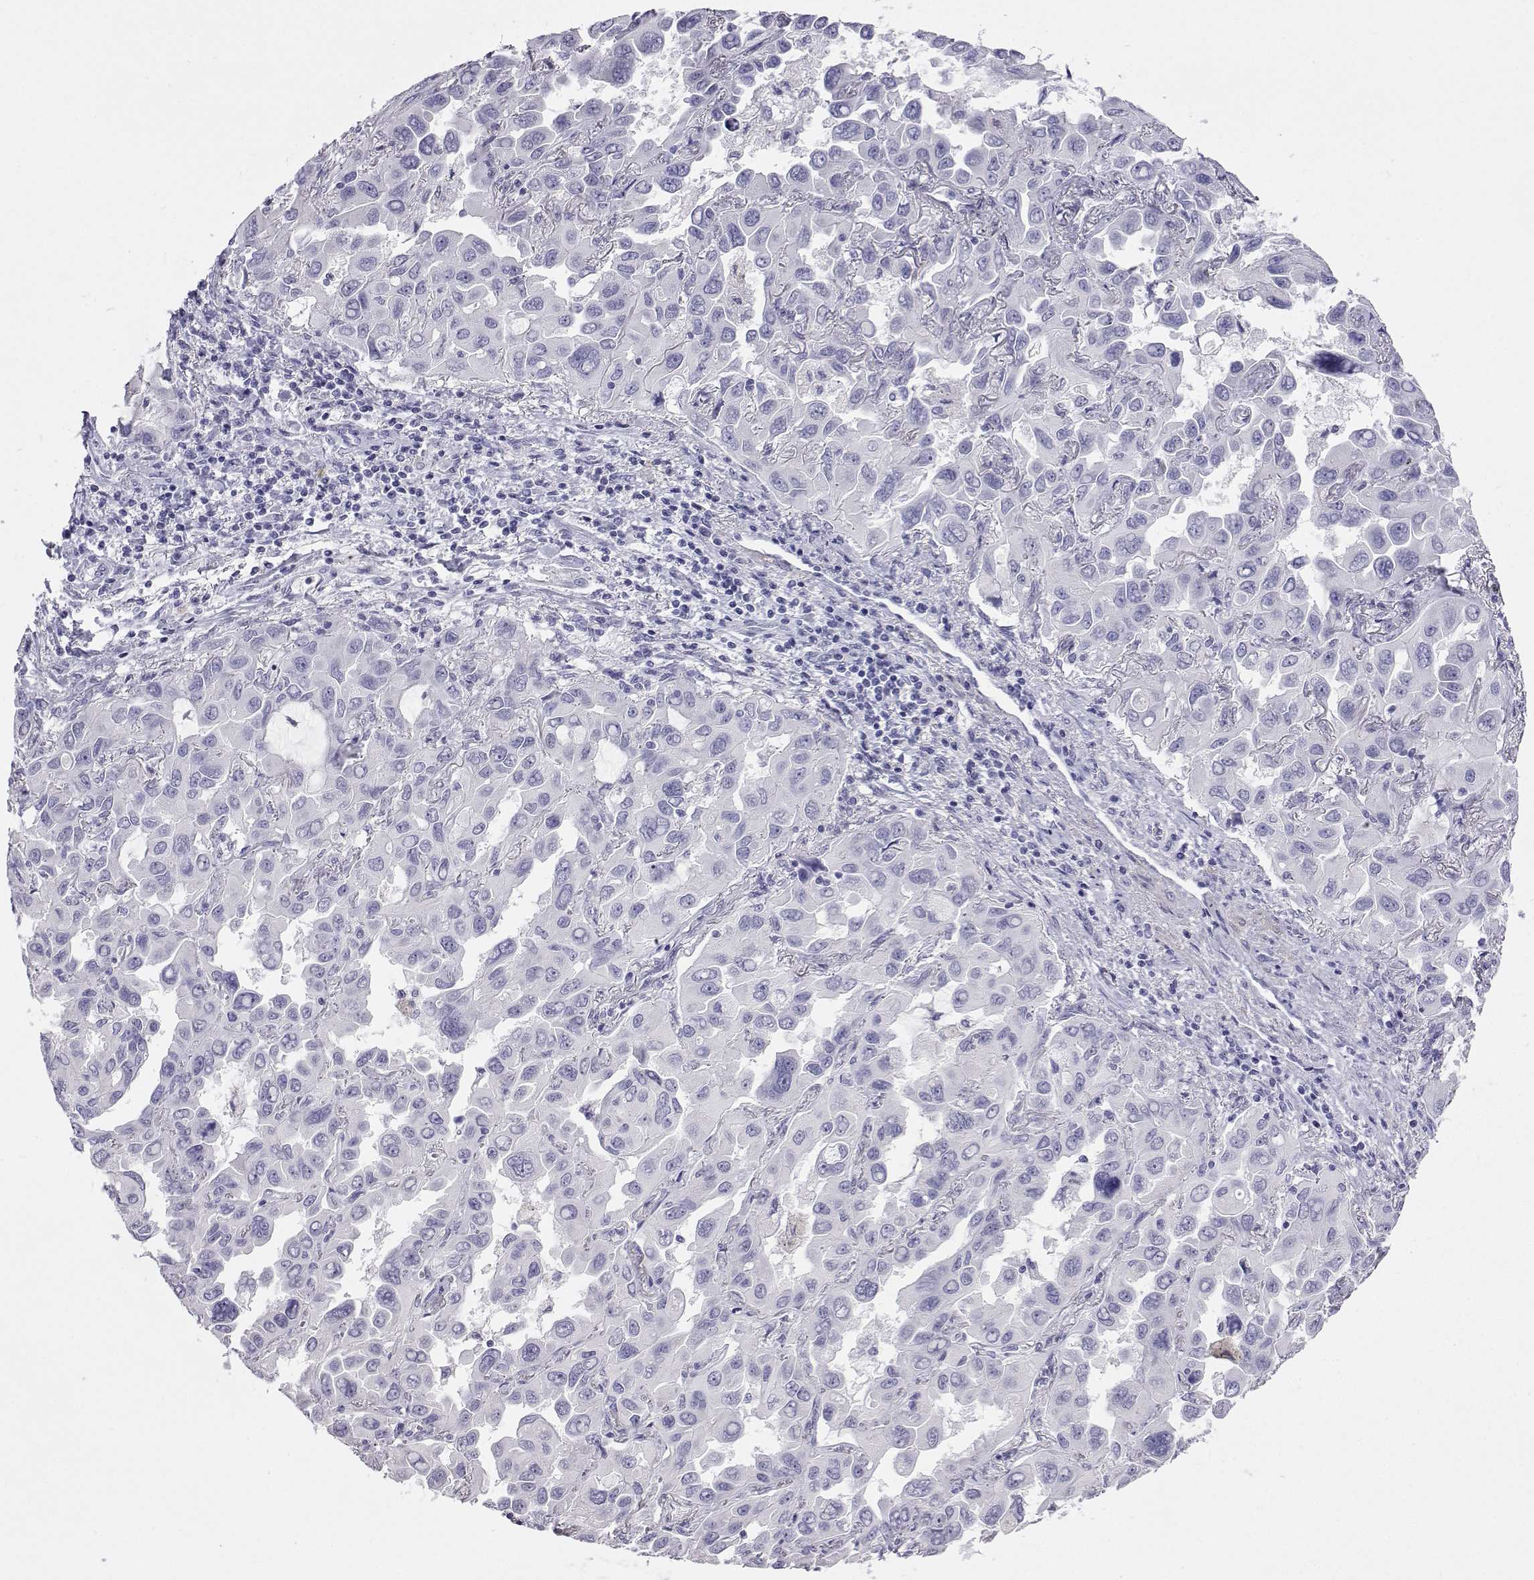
{"staining": {"intensity": "negative", "quantity": "none", "location": "none"}, "tissue": "lung cancer", "cell_type": "Tumor cells", "image_type": "cancer", "snomed": [{"axis": "morphology", "description": "Adenocarcinoma, NOS"}, {"axis": "topography", "description": "Lung"}], "caption": "The micrograph demonstrates no staining of tumor cells in lung adenocarcinoma.", "gene": "PLIN4", "patient": {"sex": "male", "age": 64}}